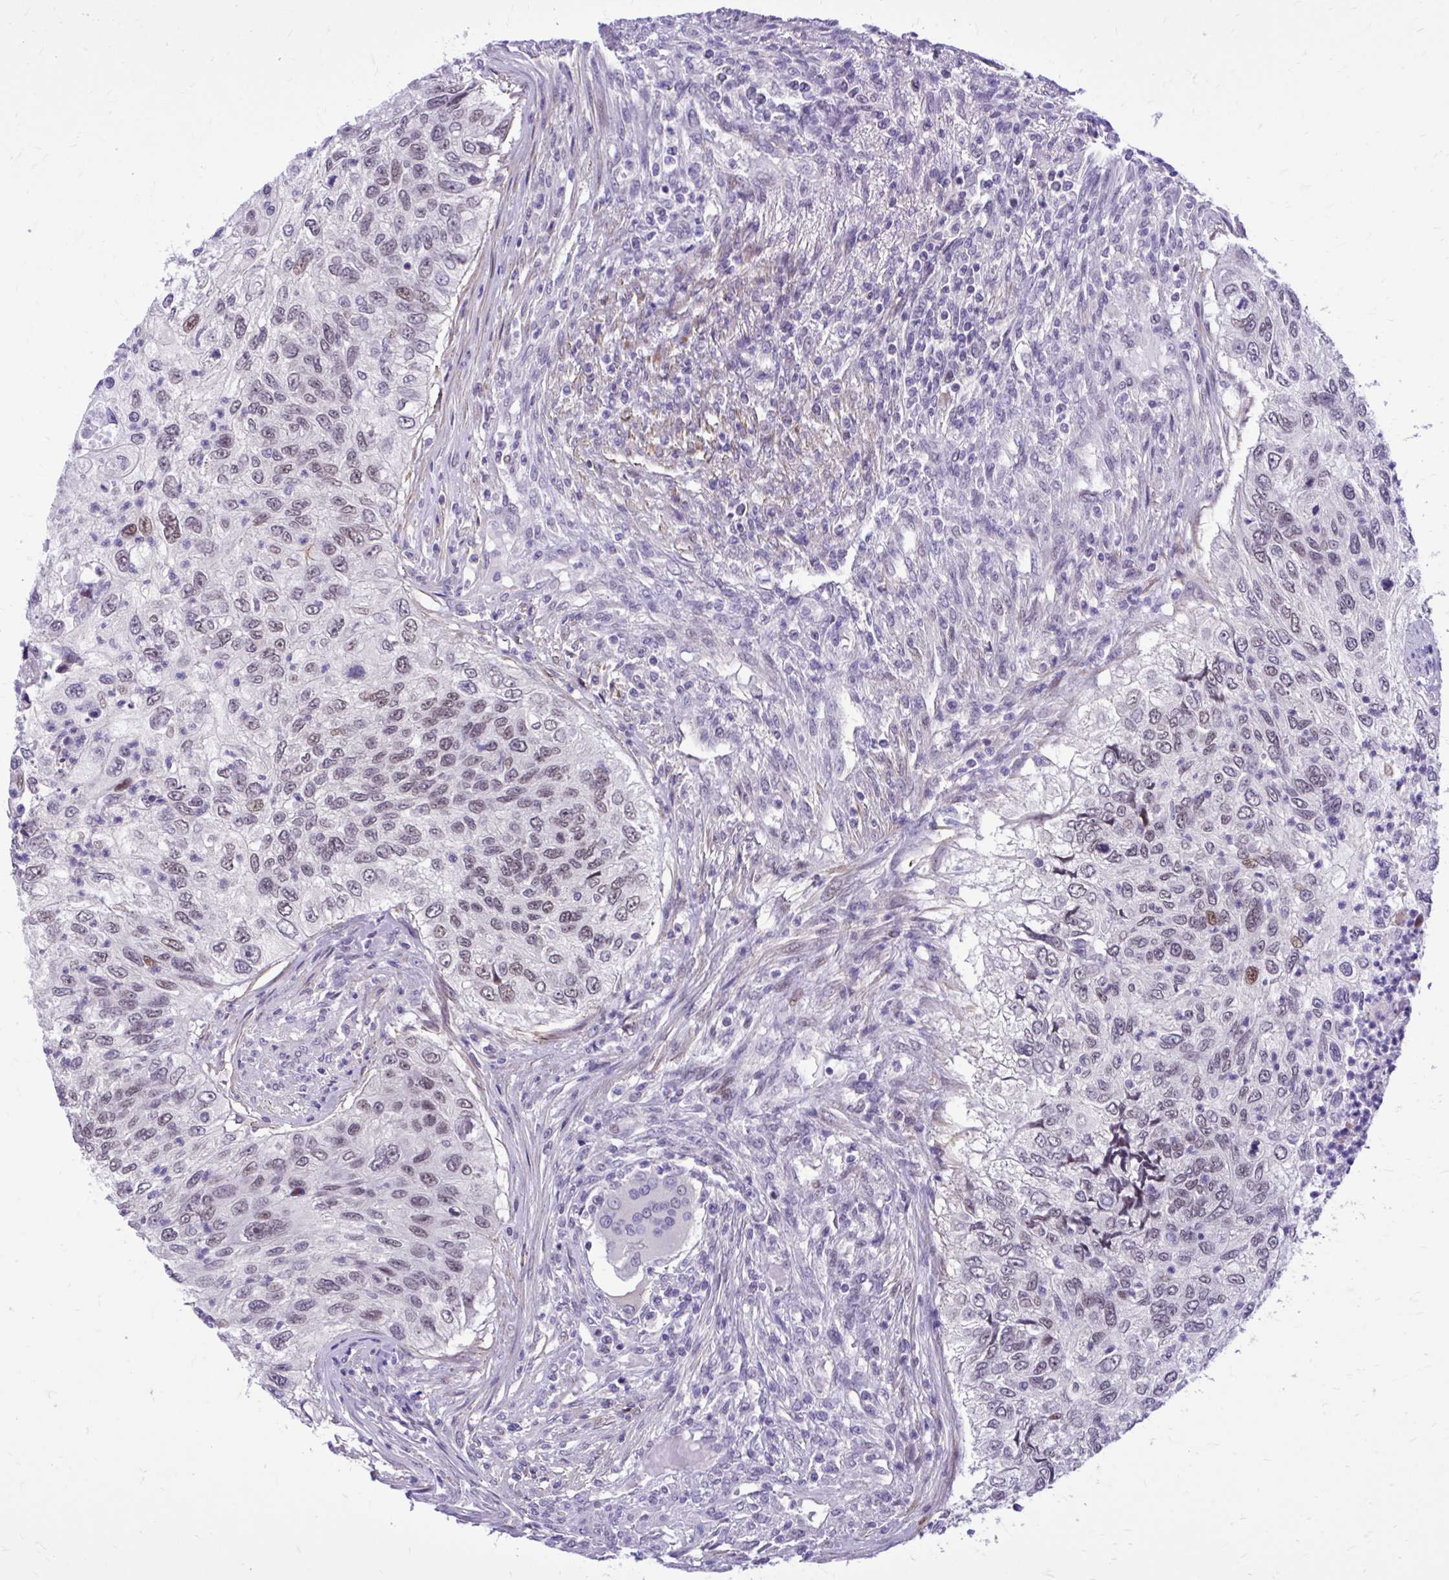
{"staining": {"intensity": "weak", "quantity": ">75%", "location": "nuclear"}, "tissue": "urothelial cancer", "cell_type": "Tumor cells", "image_type": "cancer", "snomed": [{"axis": "morphology", "description": "Urothelial carcinoma, High grade"}, {"axis": "topography", "description": "Urinary bladder"}], "caption": "Immunohistochemistry (DAB (3,3'-diaminobenzidine)) staining of human urothelial carcinoma (high-grade) exhibits weak nuclear protein expression in about >75% of tumor cells. The staining was performed using DAB (3,3'-diaminobenzidine) to visualize the protein expression in brown, while the nuclei were stained in blue with hematoxylin (Magnification: 20x).", "gene": "ZBTB25", "patient": {"sex": "female", "age": 60}}